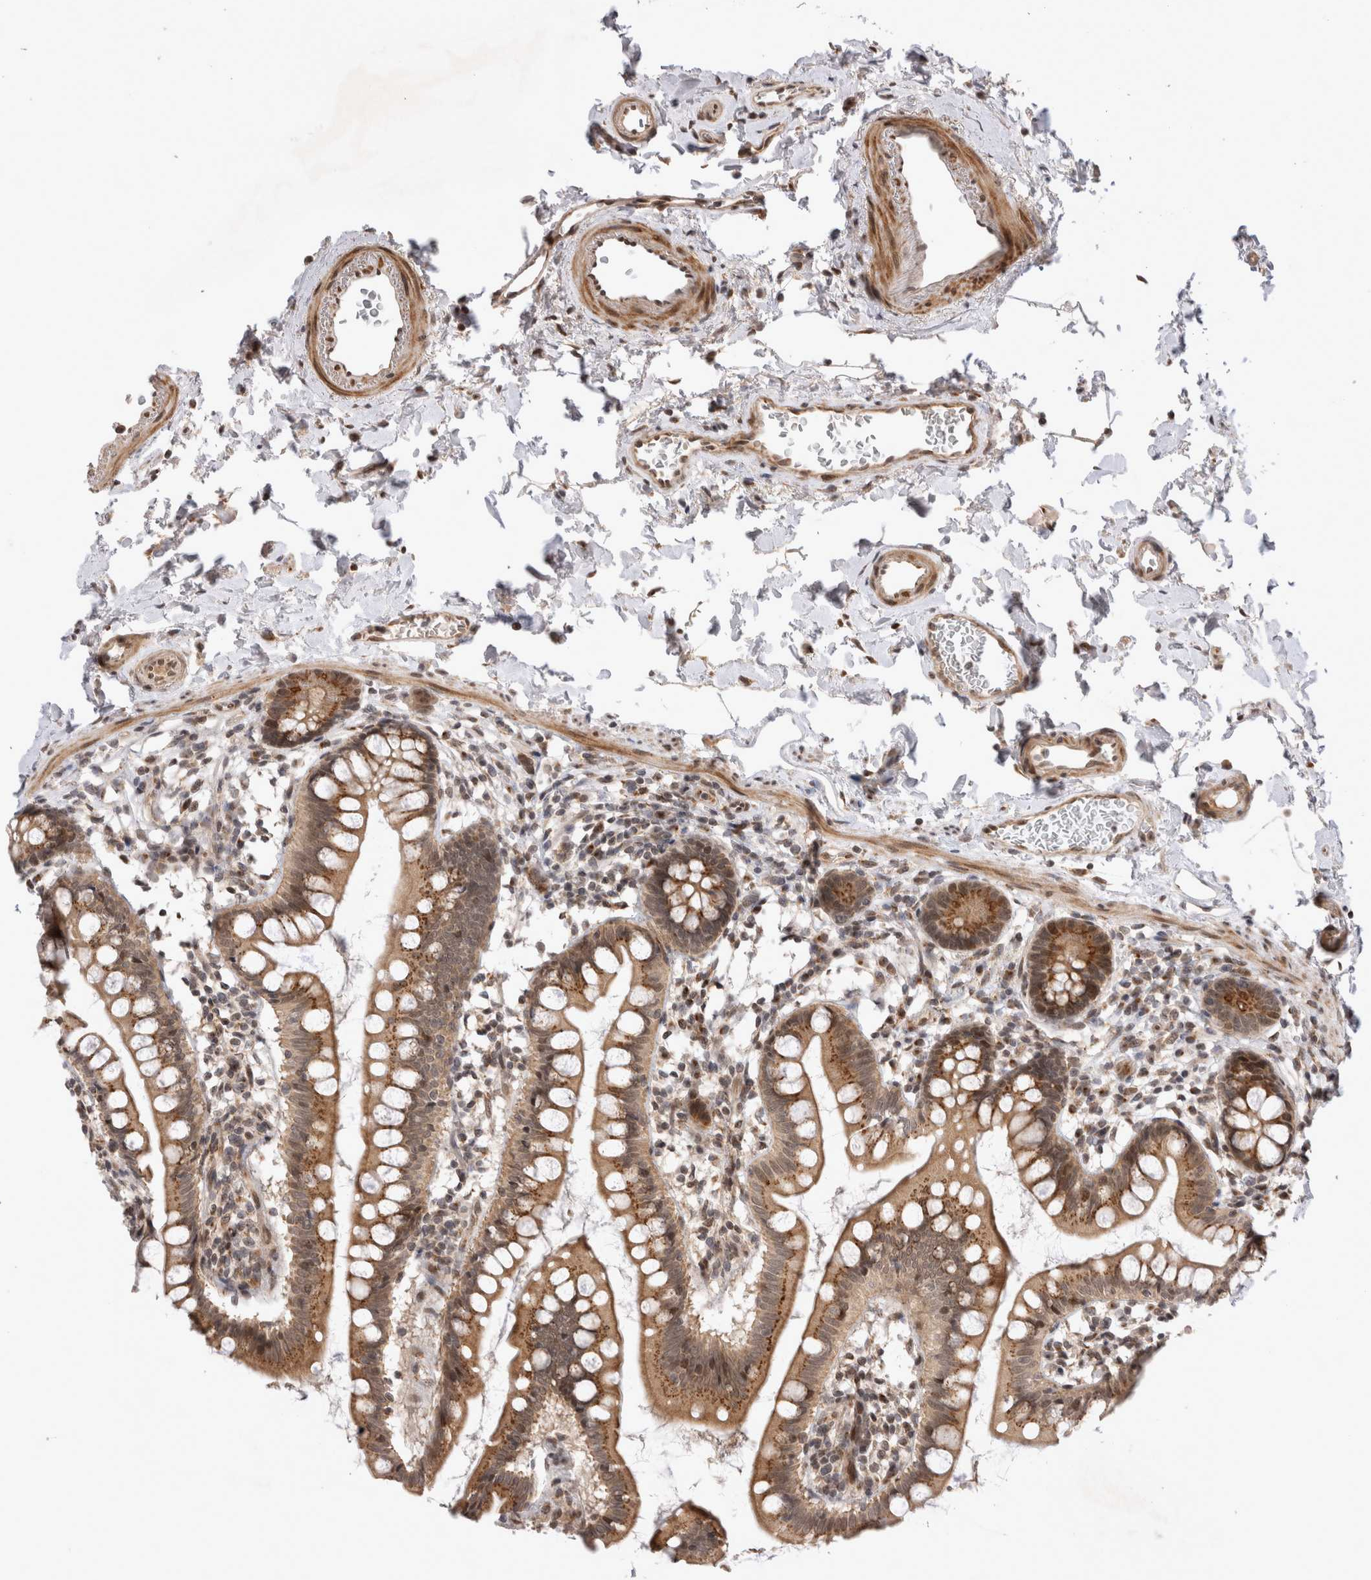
{"staining": {"intensity": "moderate", "quantity": "25%-75%", "location": "cytoplasmic/membranous,nuclear"}, "tissue": "small intestine", "cell_type": "Glandular cells", "image_type": "normal", "snomed": [{"axis": "morphology", "description": "Normal tissue, NOS"}, {"axis": "topography", "description": "Small intestine"}], "caption": "Immunohistochemistry (IHC) image of benign small intestine stained for a protein (brown), which demonstrates medium levels of moderate cytoplasmic/membranous,nuclear positivity in approximately 25%-75% of glandular cells.", "gene": "TMEM65", "patient": {"sex": "female", "age": 84}}